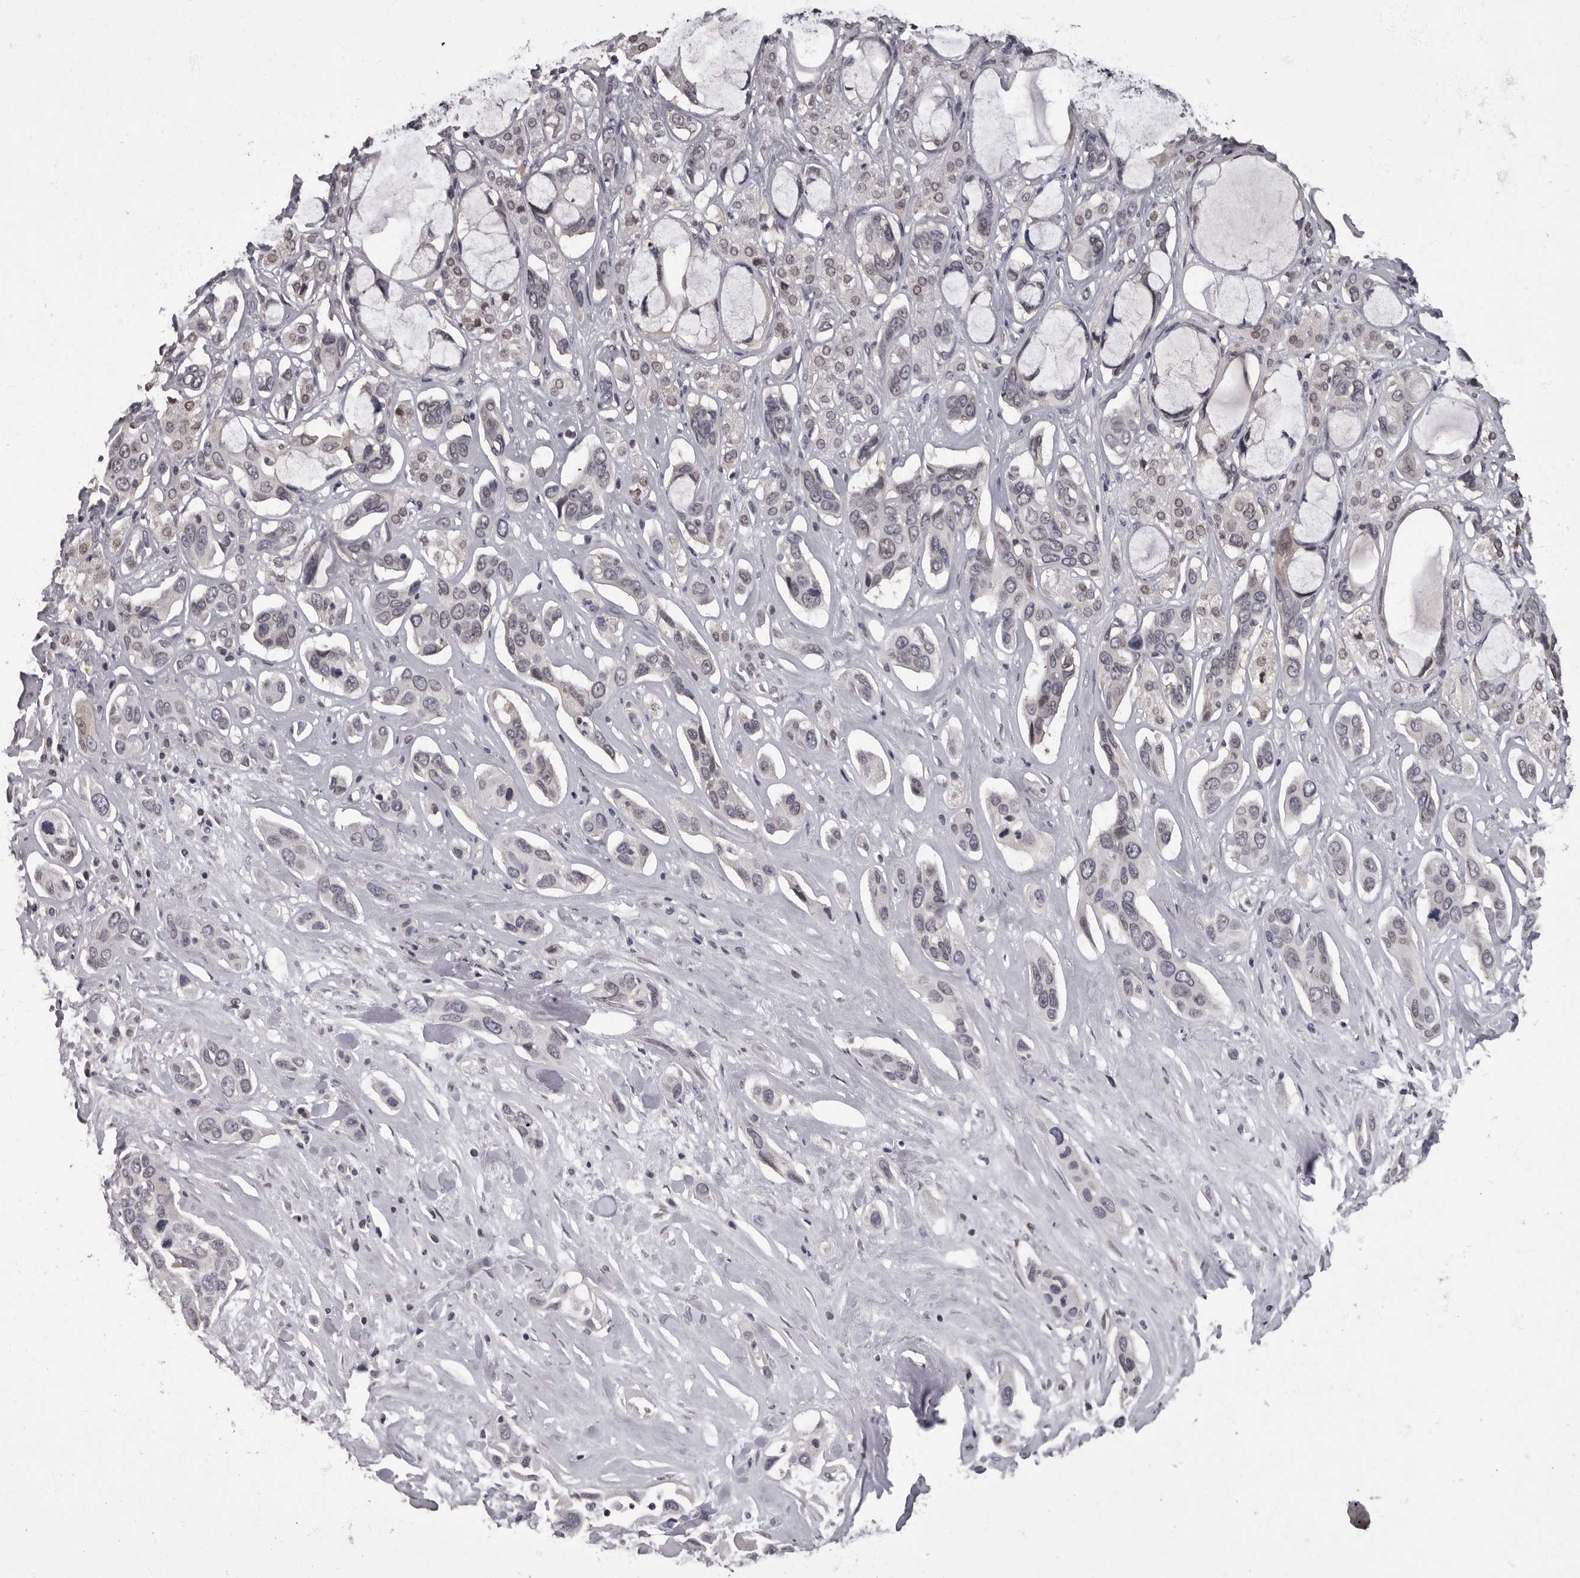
{"staining": {"intensity": "weak", "quantity": "<25%", "location": "nuclear"}, "tissue": "pancreatic cancer", "cell_type": "Tumor cells", "image_type": "cancer", "snomed": [{"axis": "morphology", "description": "Adenocarcinoma, NOS"}, {"axis": "topography", "description": "Pancreas"}], "caption": "This is a image of immunohistochemistry (IHC) staining of pancreatic adenocarcinoma, which shows no staining in tumor cells.", "gene": "C1orf50", "patient": {"sex": "female", "age": 60}}